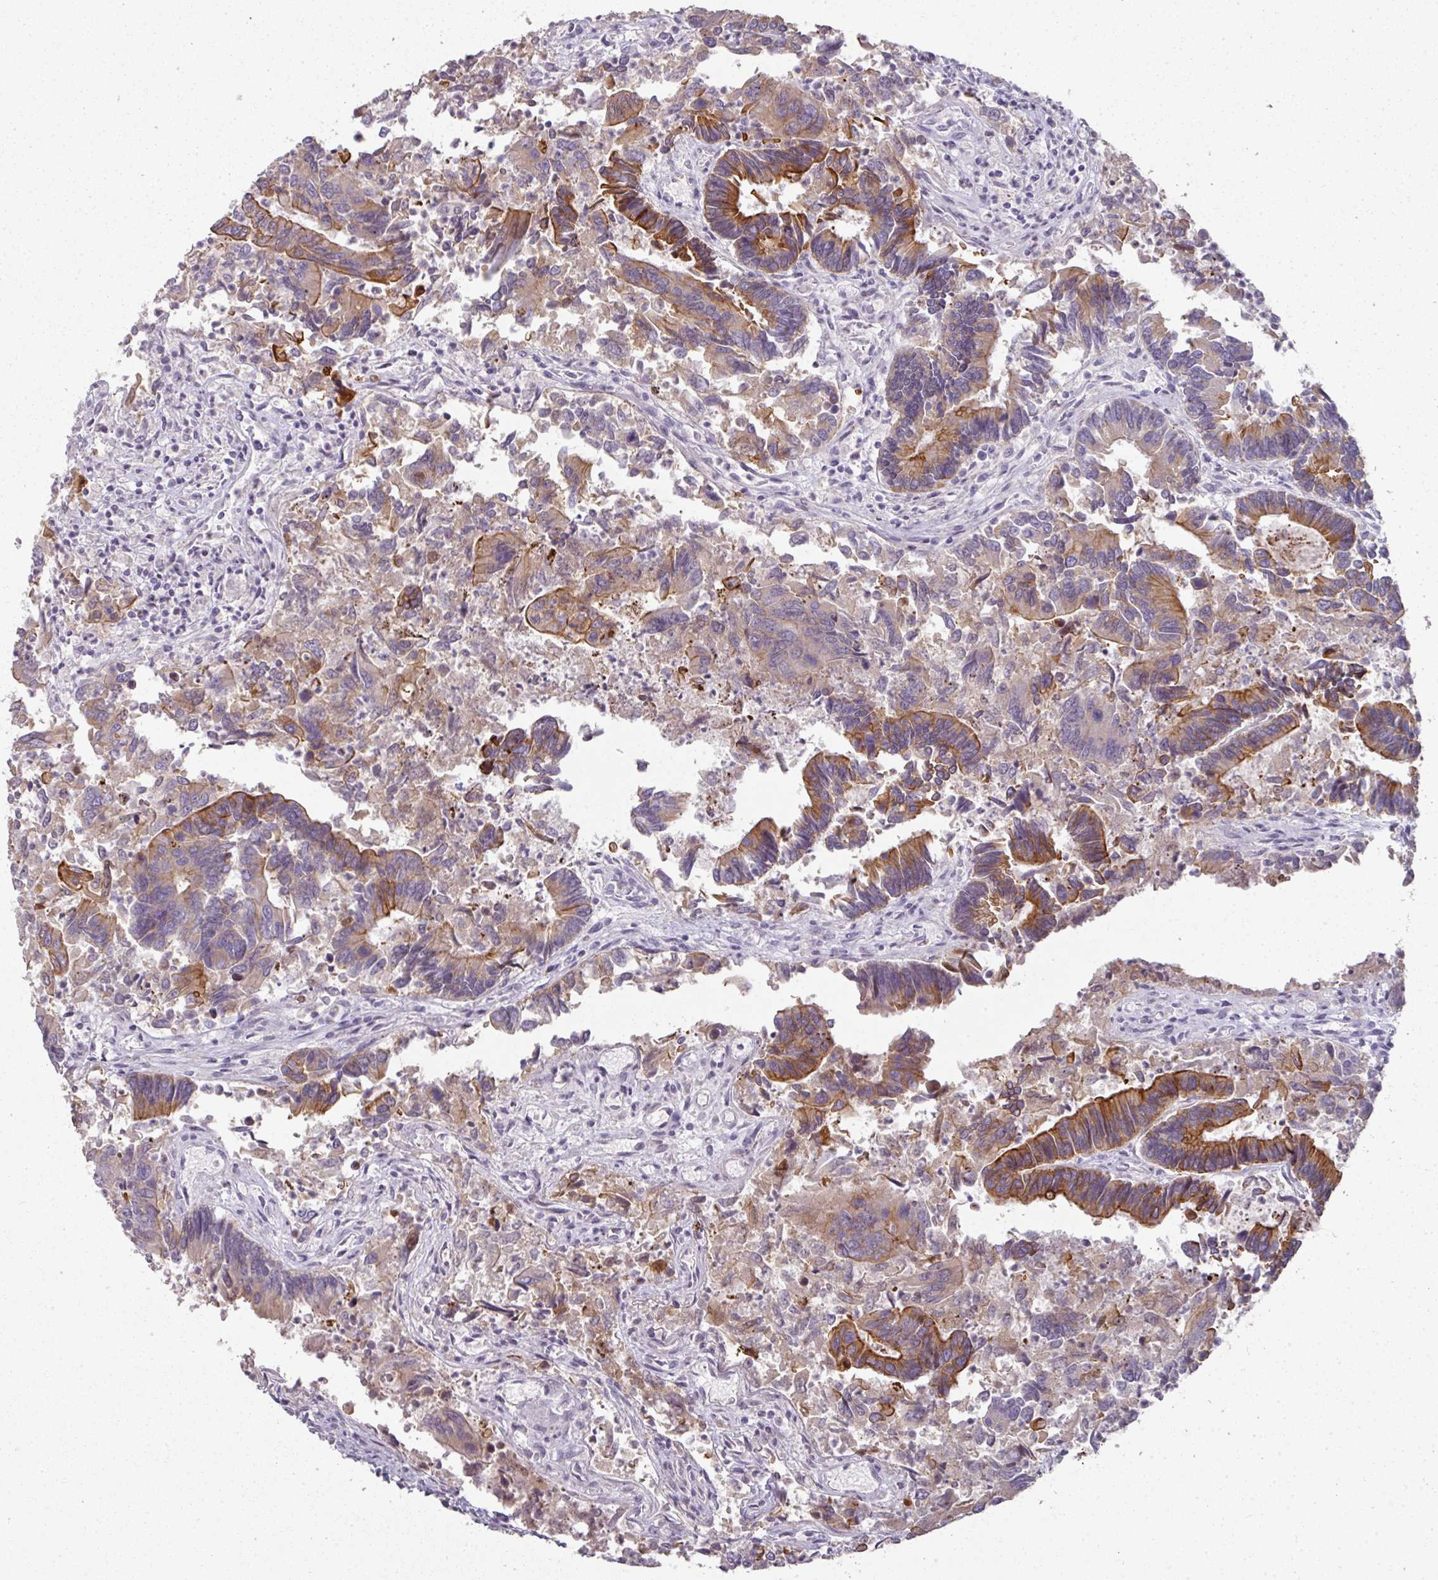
{"staining": {"intensity": "strong", "quantity": "25%-75%", "location": "cytoplasmic/membranous"}, "tissue": "colorectal cancer", "cell_type": "Tumor cells", "image_type": "cancer", "snomed": [{"axis": "morphology", "description": "Adenocarcinoma, NOS"}, {"axis": "topography", "description": "Colon"}], "caption": "IHC staining of adenocarcinoma (colorectal), which reveals high levels of strong cytoplasmic/membranous expression in about 25%-75% of tumor cells indicating strong cytoplasmic/membranous protein positivity. The staining was performed using DAB (3,3'-diaminobenzidine) (brown) for protein detection and nuclei were counterstained in hematoxylin (blue).", "gene": "GTF2H3", "patient": {"sex": "female", "age": 67}}